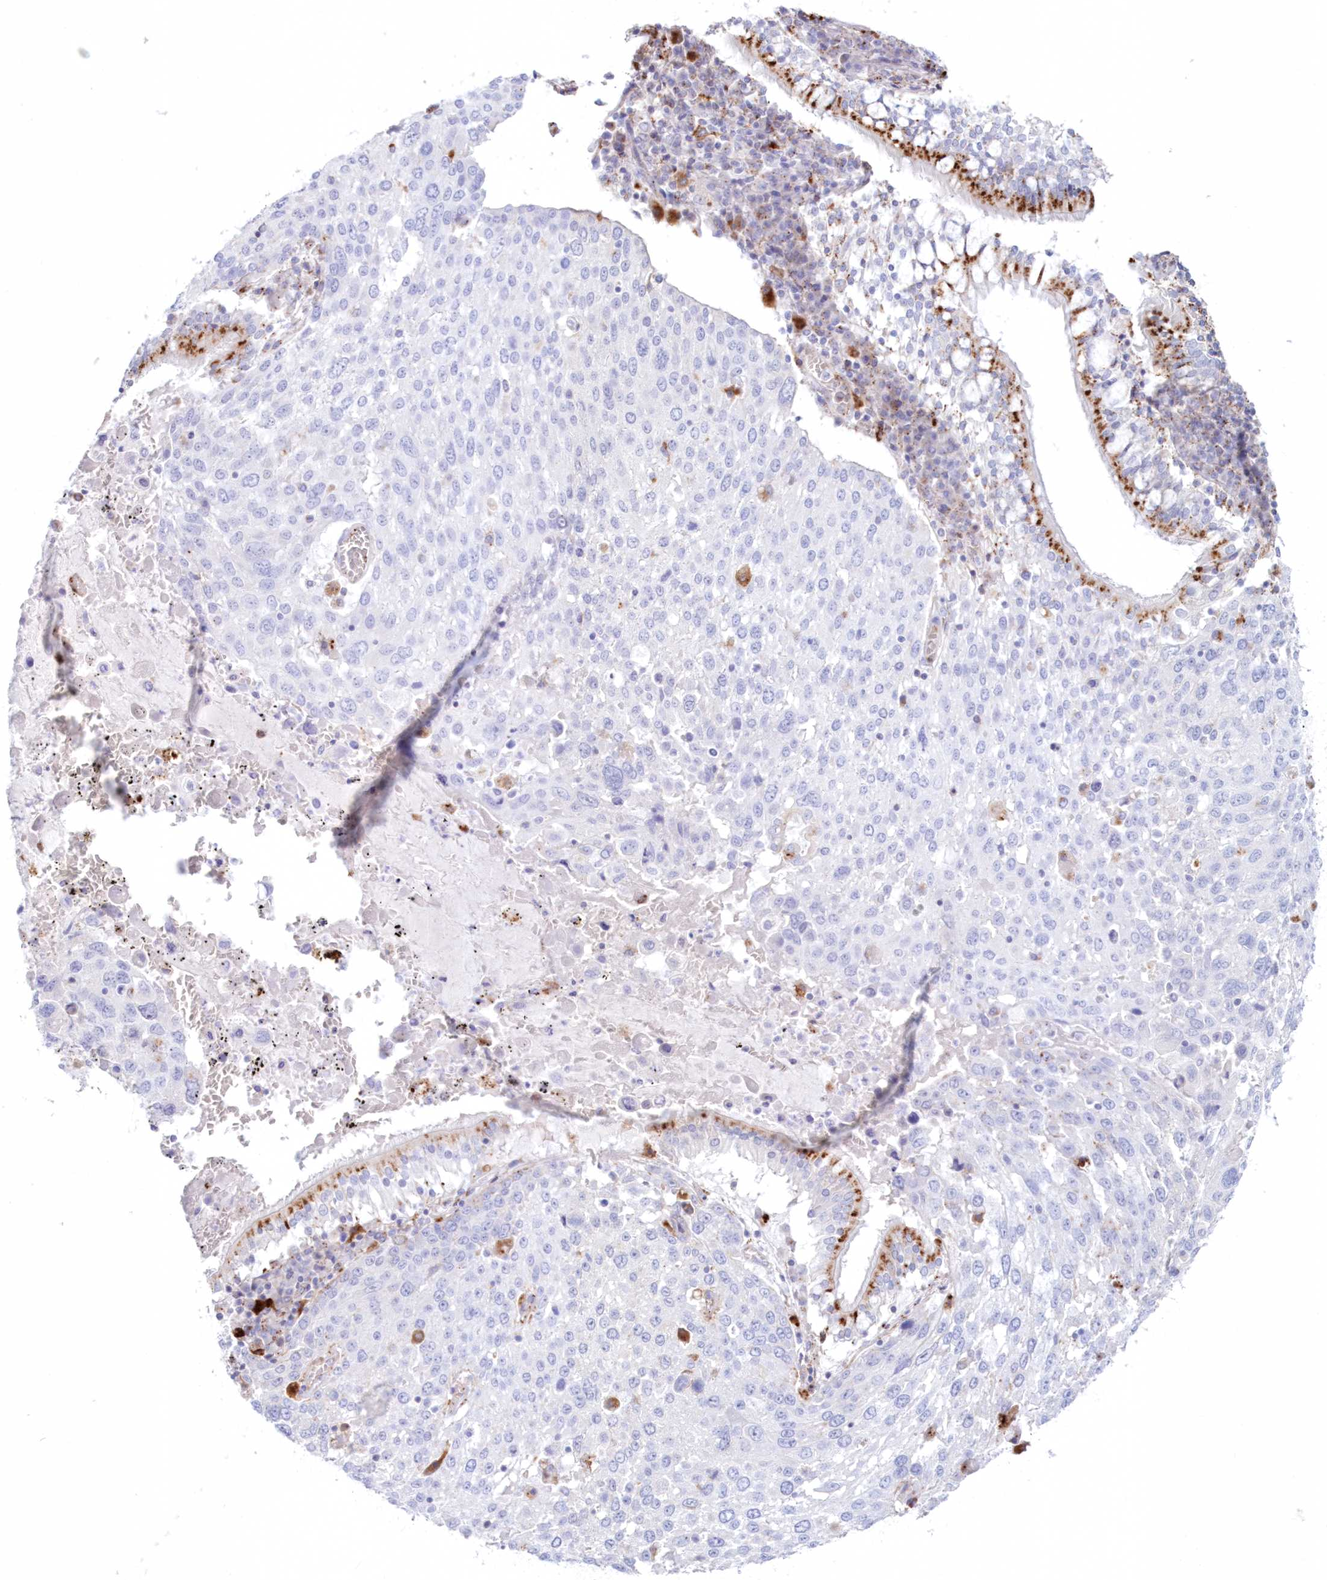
{"staining": {"intensity": "negative", "quantity": "none", "location": "none"}, "tissue": "lung cancer", "cell_type": "Tumor cells", "image_type": "cancer", "snomed": [{"axis": "morphology", "description": "Squamous cell carcinoma, NOS"}, {"axis": "topography", "description": "Lung"}], "caption": "This is an immunohistochemistry photomicrograph of squamous cell carcinoma (lung). There is no positivity in tumor cells.", "gene": "TPP1", "patient": {"sex": "male", "age": 65}}